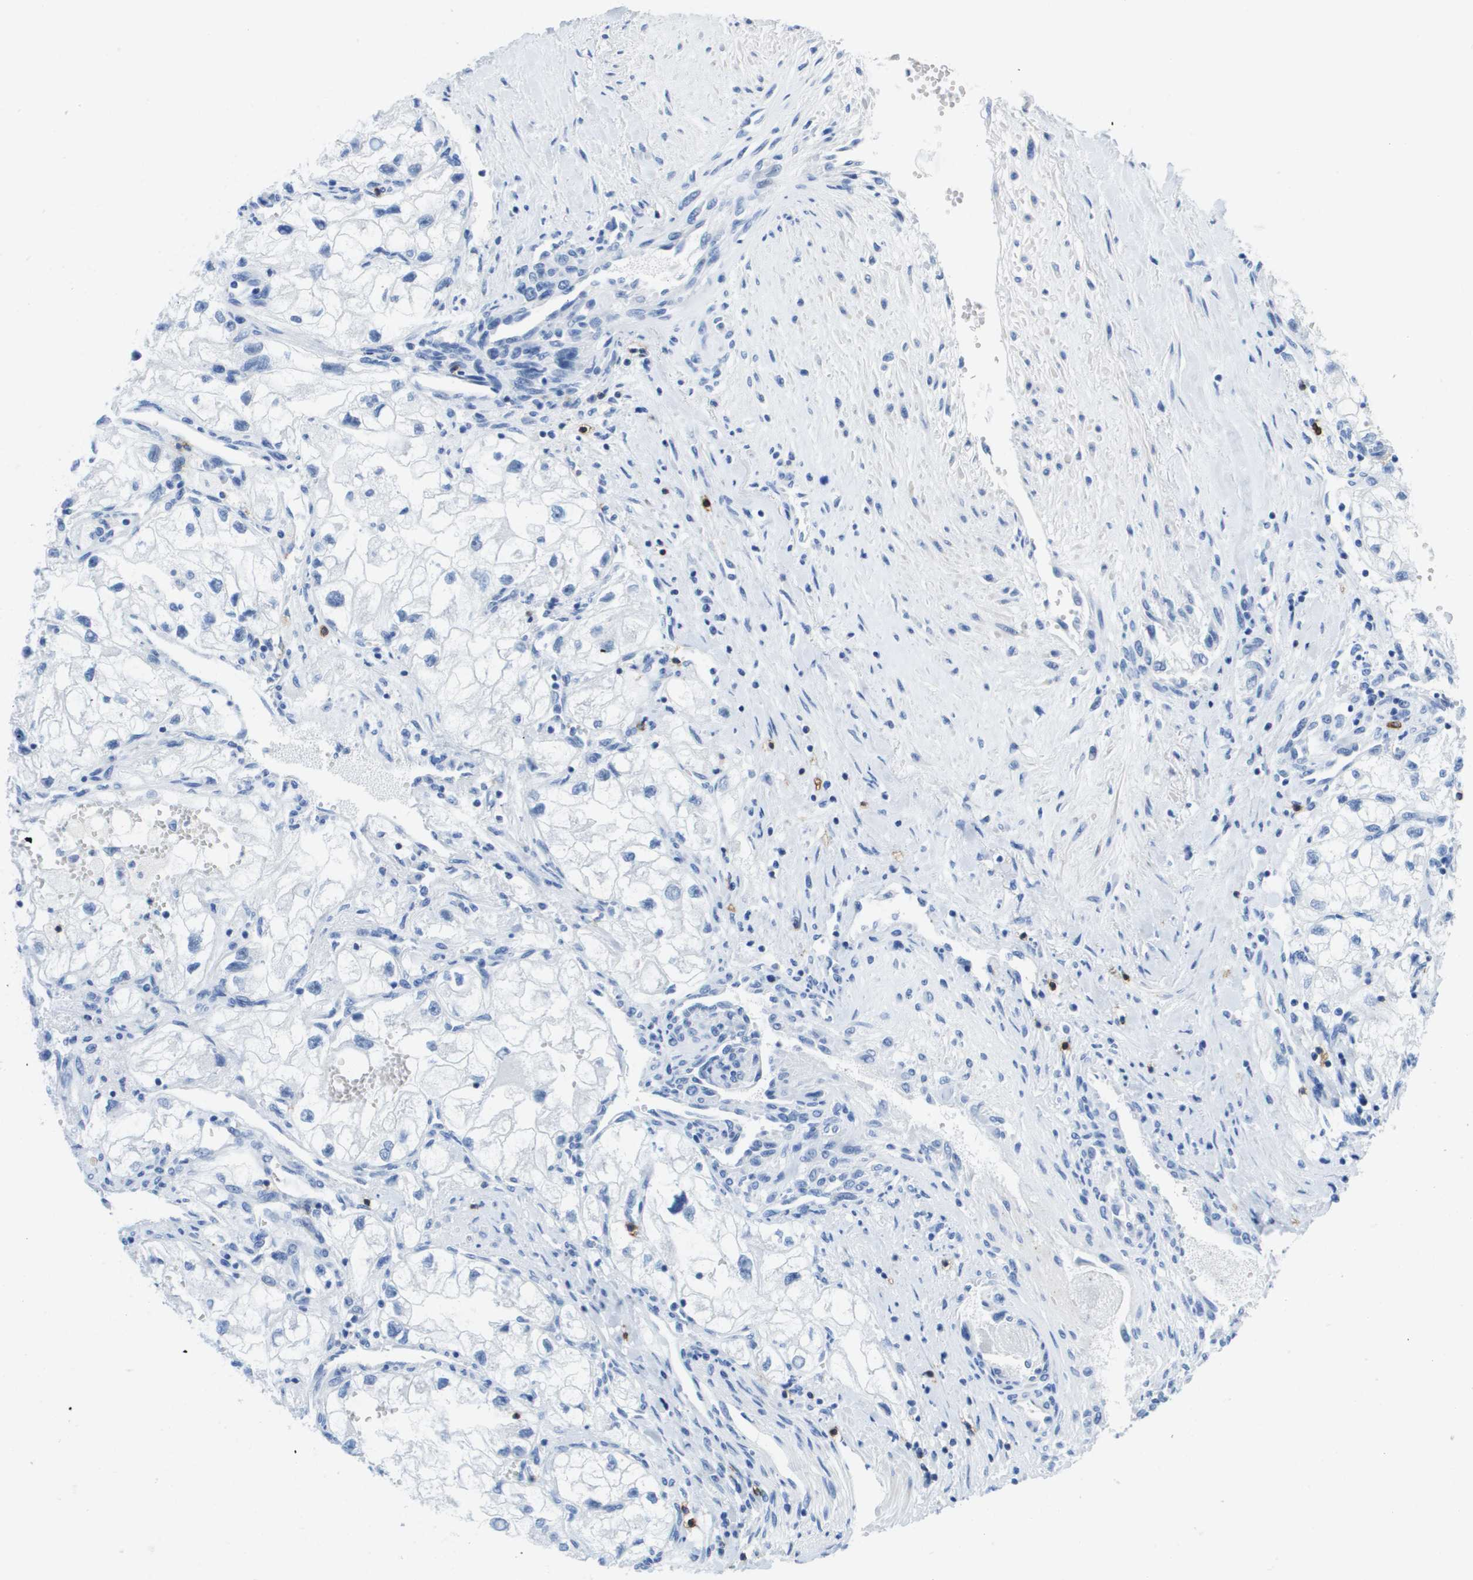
{"staining": {"intensity": "negative", "quantity": "none", "location": "none"}, "tissue": "renal cancer", "cell_type": "Tumor cells", "image_type": "cancer", "snomed": [{"axis": "morphology", "description": "Adenocarcinoma, NOS"}, {"axis": "topography", "description": "Kidney"}], "caption": "Immunohistochemistry (IHC) of human renal adenocarcinoma reveals no expression in tumor cells.", "gene": "MS4A1", "patient": {"sex": "female", "age": 70}}